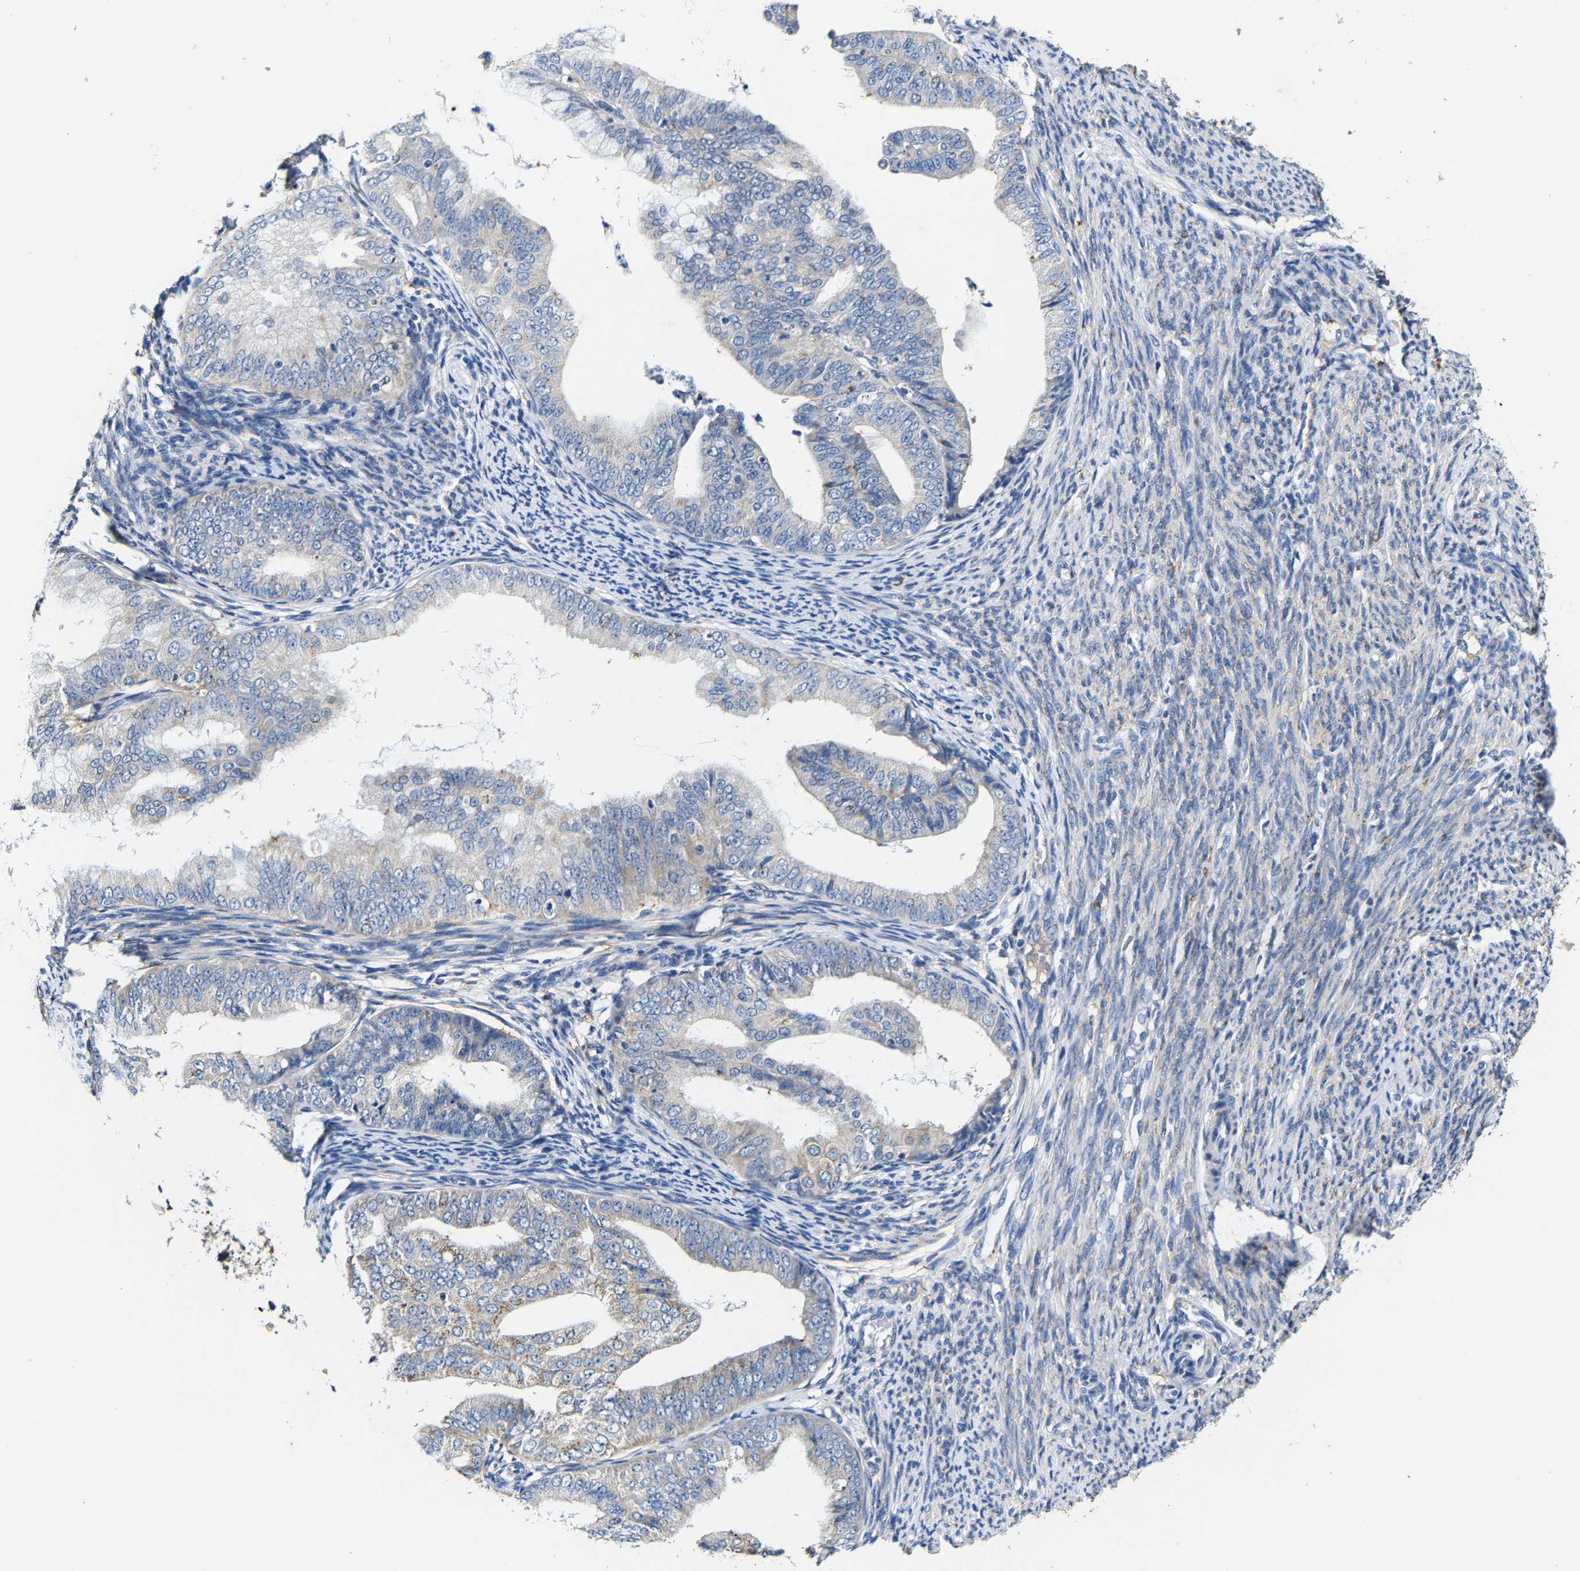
{"staining": {"intensity": "weak", "quantity": "<25%", "location": "cytoplasmic/membranous"}, "tissue": "endometrial cancer", "cell_type": "Tumor cells", "image_type": "cancer", "snomed": [{"axis": "morphology", "description": "Adenocarcinoma, NOS"}, {"axis": "topography", "description": "Endometrium"}], "caption": "Immunohistochemical staining of human endometrial adenocarcinoma shows no significant positivity in tumor cells.", "gene": "SLC25A25", "patient": {"sex": "female", "age": 63}}